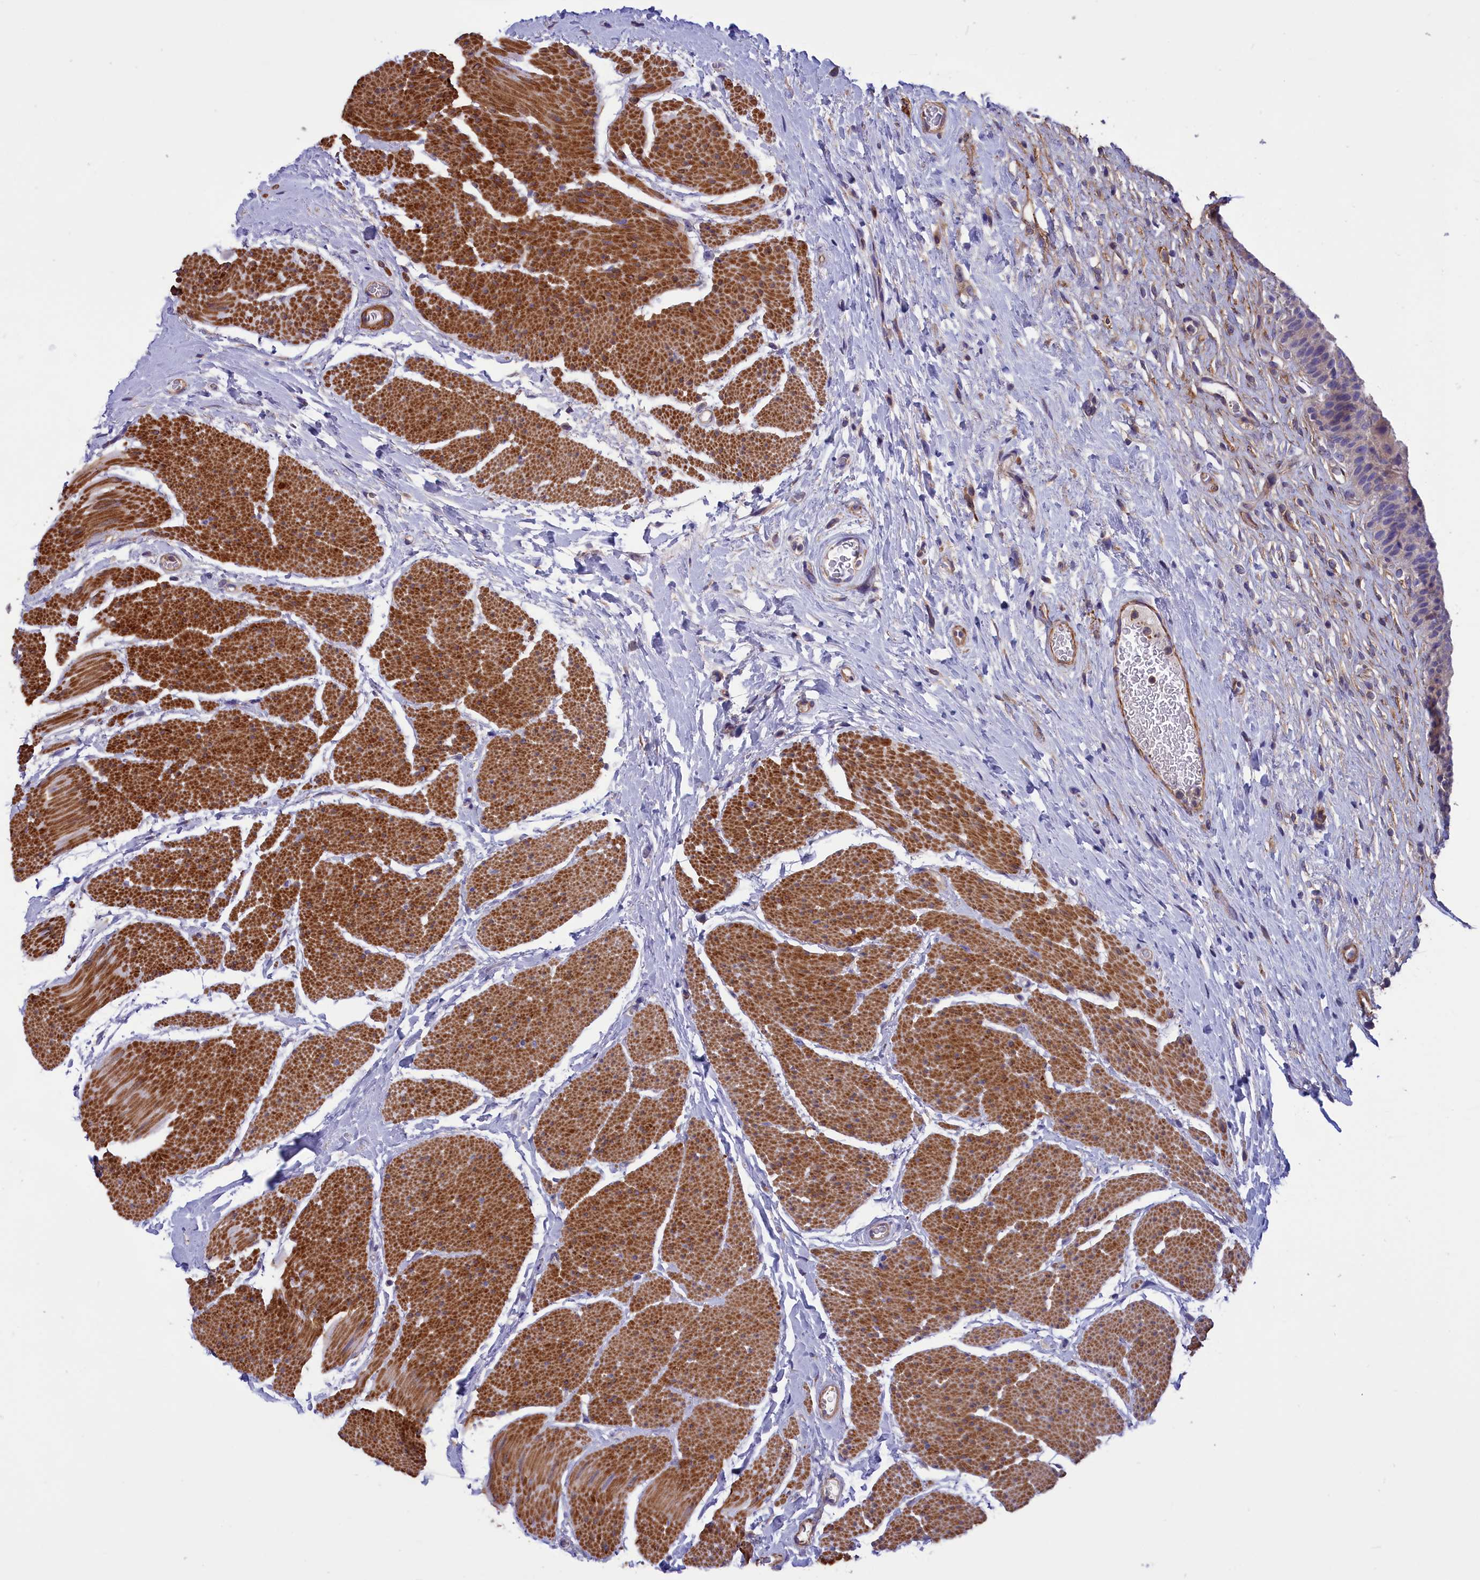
{"staining": {"intensity": "weak", "quantity": "<25%", "location": "cytoplasmic/membranous"}, "tissue": "urinary bladder", "cell_type": "Urothelial cells", "image_type": "normal", "snomed": [{"axis": "morphology", "description": "Normal tissue, NOS"}, {"axis": "topography", "description": "Urinary bladder"}], "caption": "Immunohistochemistry histopathology image of unremarkable urinary bladder stained for a protein (brown), which demonstrates no staining in urothelial cells.", "gene": "AMDHD2", "patient": {"sex": "male", "age": 74}}